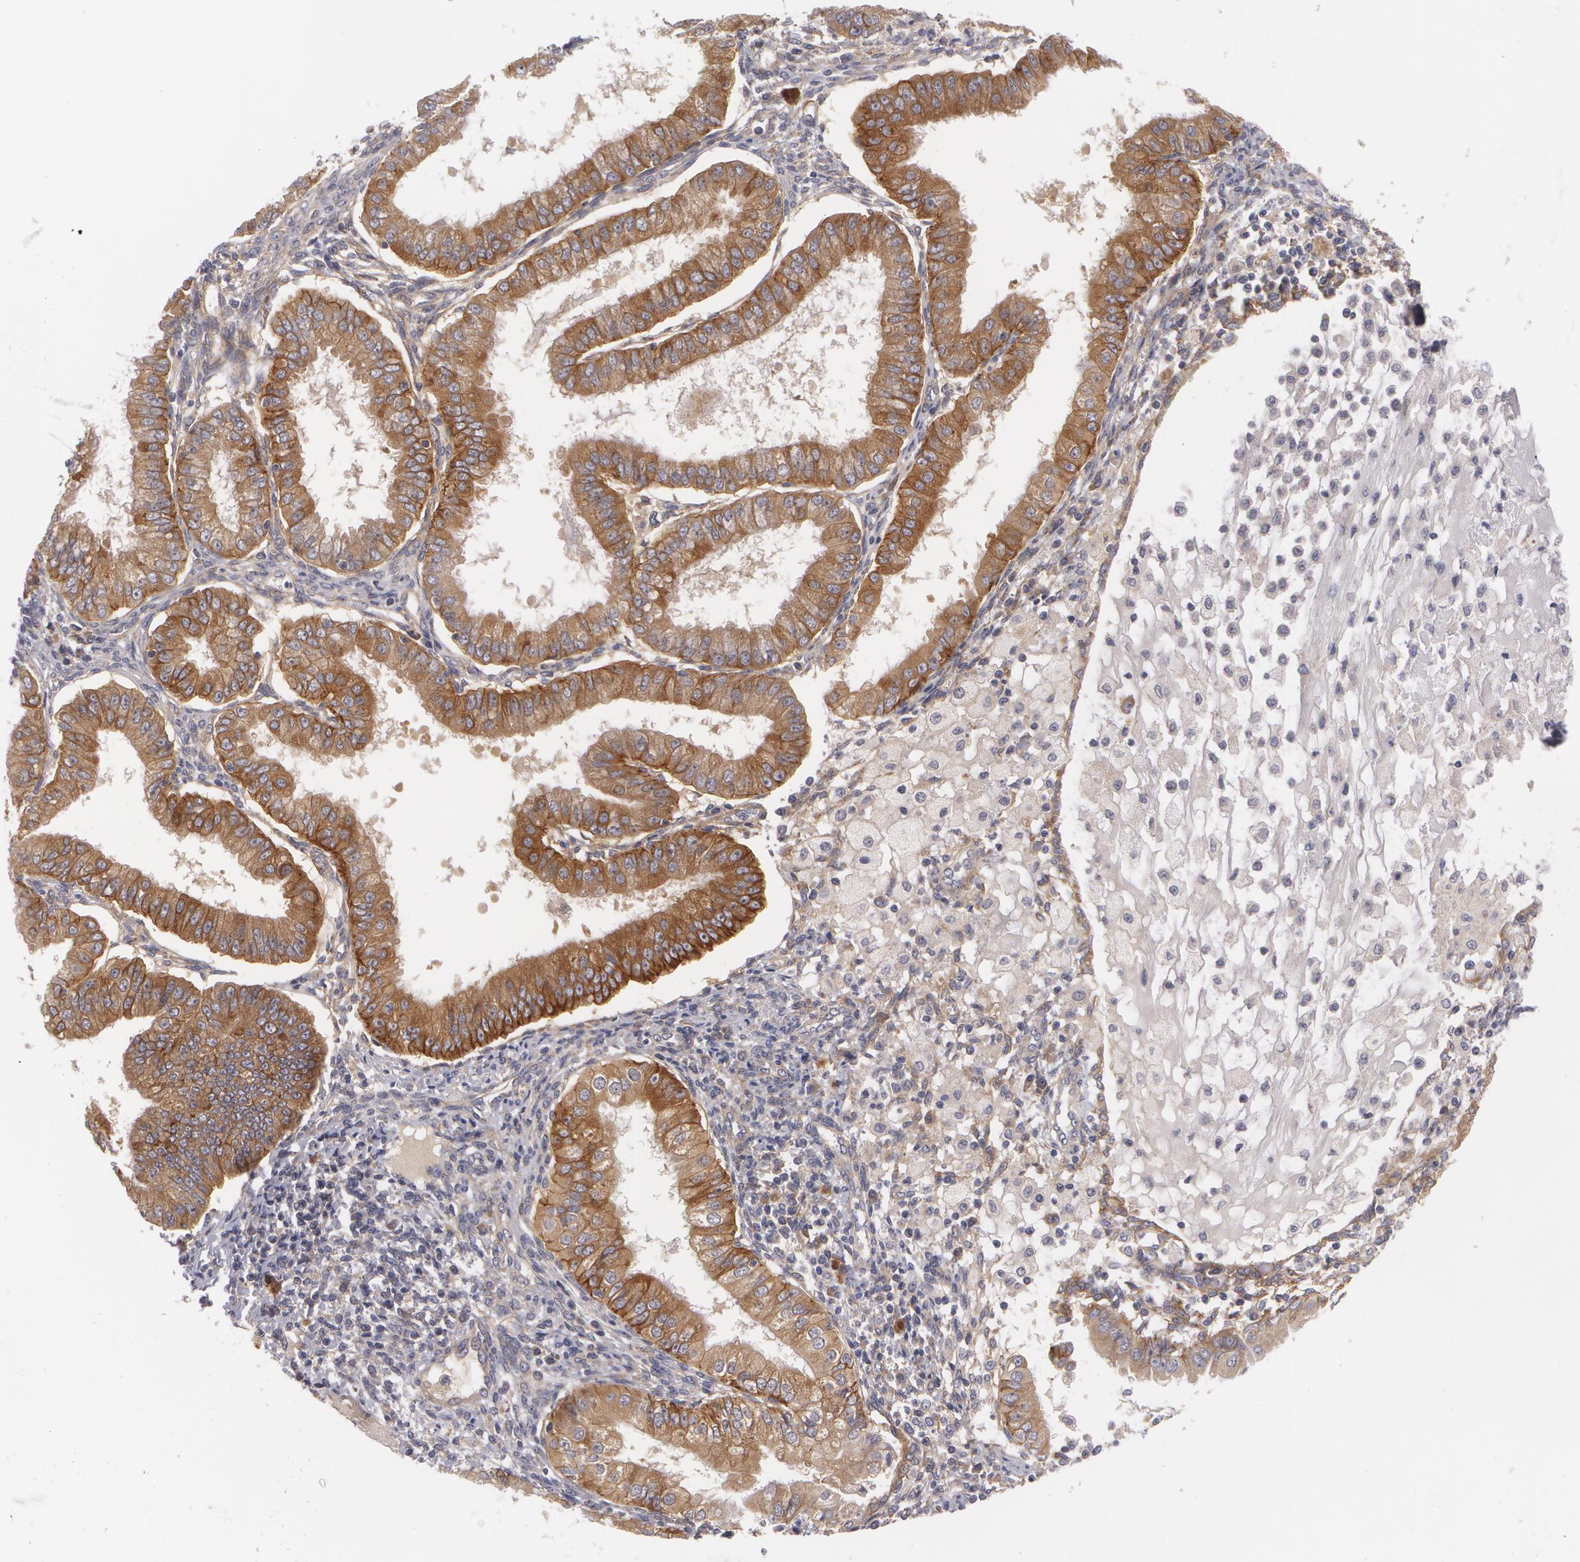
{"staining": {"intensity": "strong", "quantity": ">75%", "location": "cytoplasmic/membranous"}, "tissue": "endometrial cancer", "cell_type": "Tumor cells", "image_type": "cancer", "snomed": [{"axis": "morphology", "description": "Adenocarcinoma, NOS"}, {"axis": "topography", "description": "Endometrium"}], "caption": "An image showing strong cytoplasmic/membranous staining in about >75% of tumor cells in endometrial cancer (adenocarcinoma), as visualized by brown immunohistochemical staining.", "gene": "CASK", "patient": {"sex": "female", "age": 76}}